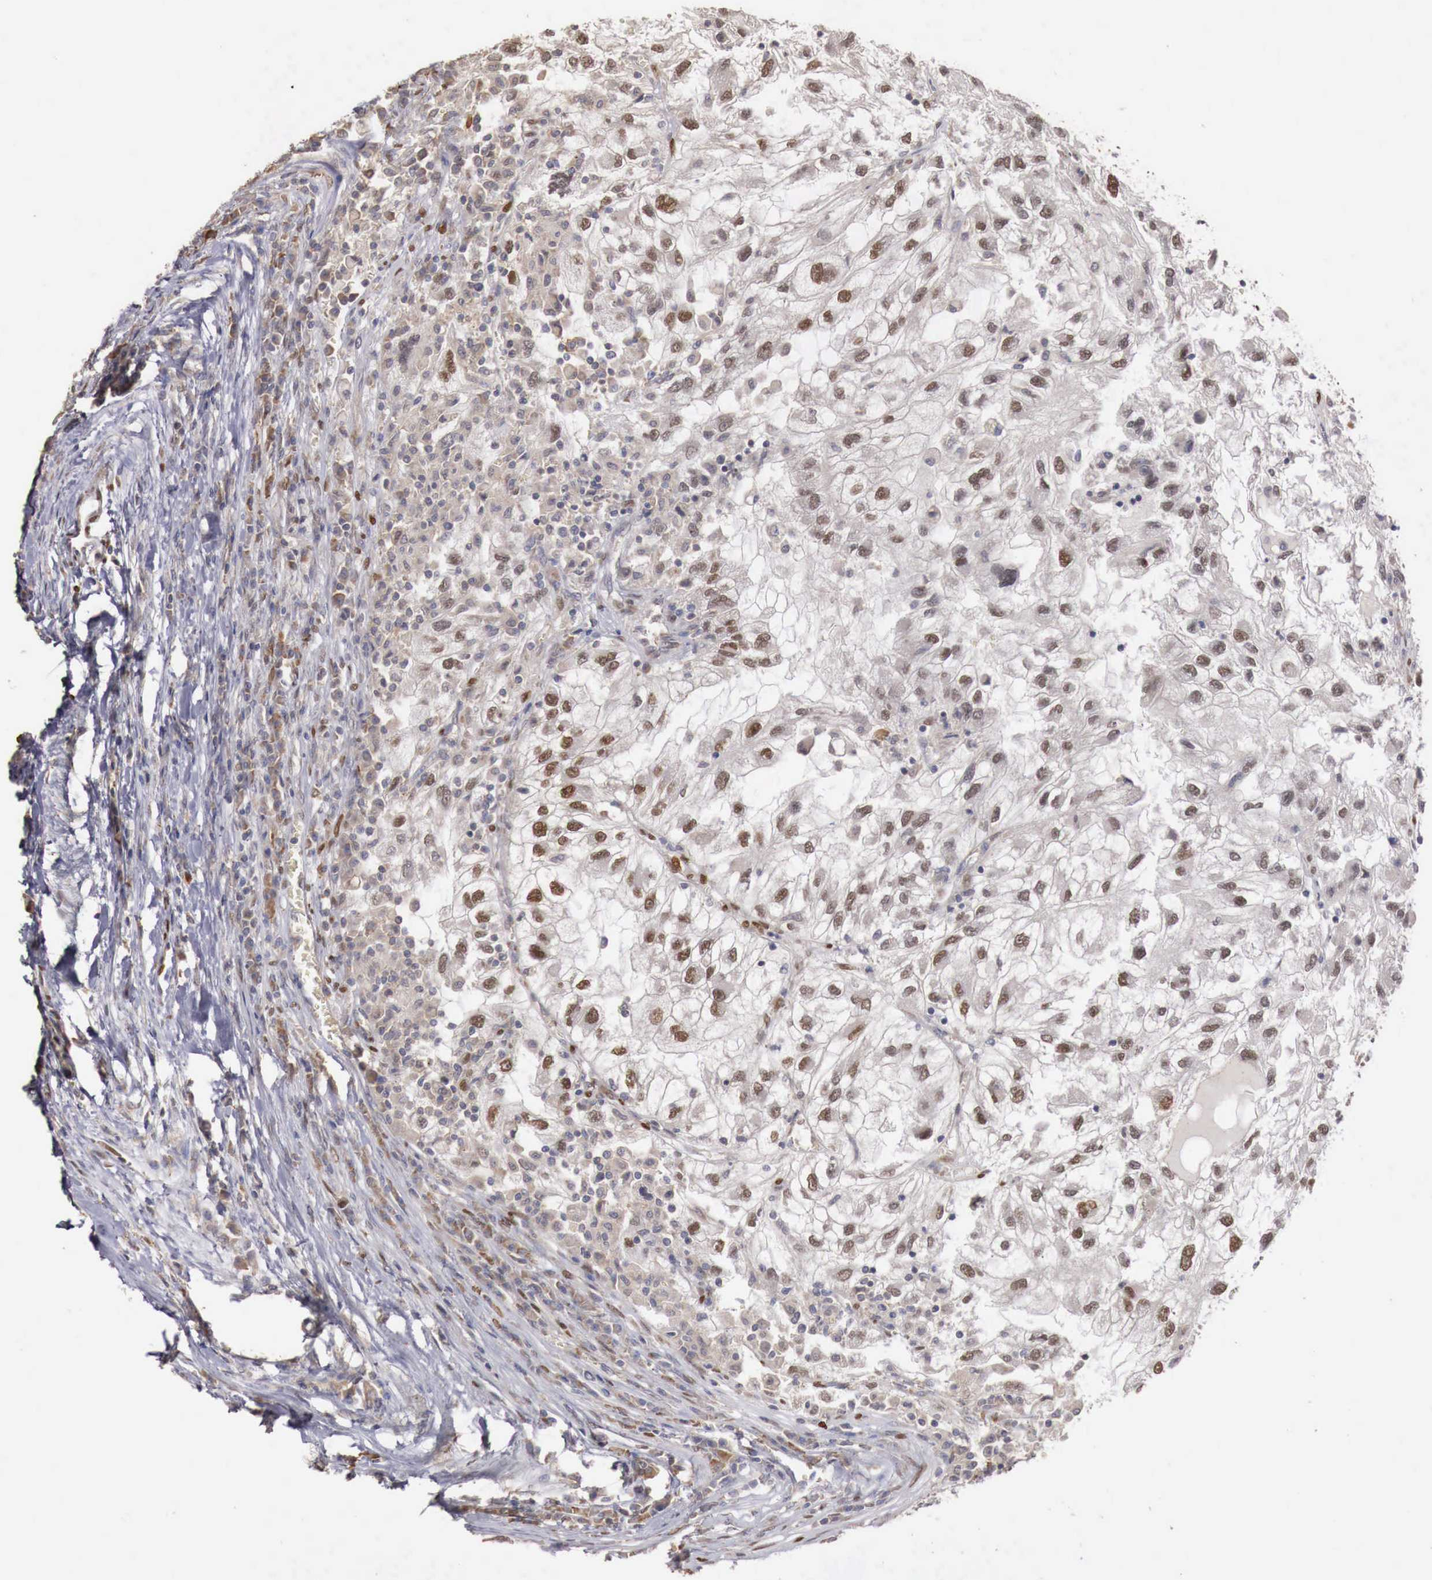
{"staining": {"intensity": "moderate", "quantity": "25%-75%", "location": "nuclear"}, "tissue": "renal cancer", "cell_type": "Tumor cells", "image_type": "cancer", "snomed": [{"axis": "morphology", "description": "Normal tissue, NOS"}, {"axis": "morphology", "description": "Adenocarcinoma, NOS"}, {"axis": "topography", "description": "Kidney"}], "caption": "This is an image of immunohistochemistry (IHC) staining of renal cancer, which shows moderate positivity in the nuclear of tumor cells.", "gene": "KHDRBS2", "patient": {"sex": "male", "age": 71}}